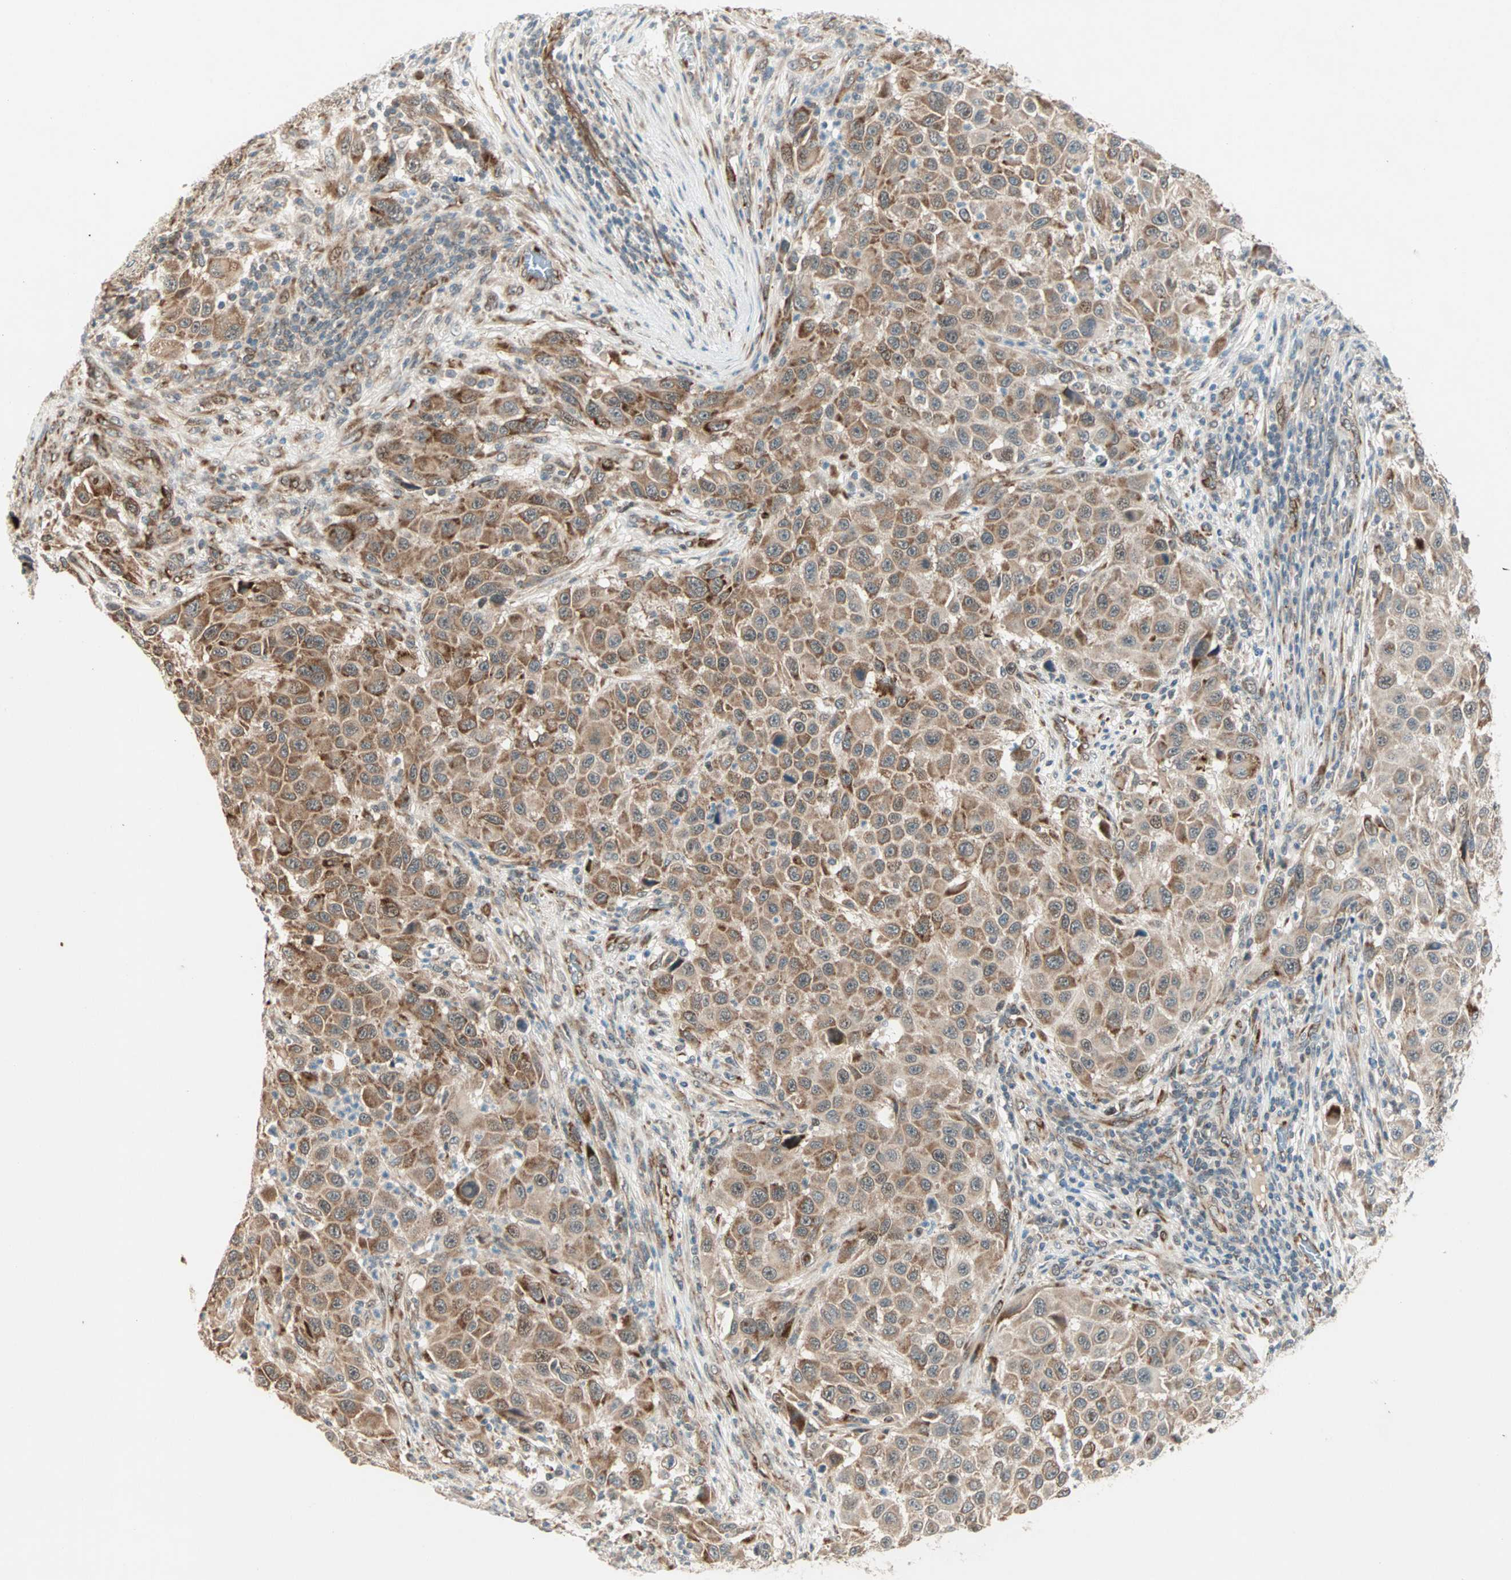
{"staining": {"intensity": "moderate", "quantity": ">75%", "location": "cytoplasmic/membranous"}, "tissue": "melanoma", "cell_type": "Tumor cells", "image_type": "cancer", "snomed": [{"axis": "morphology", "description": "Malignant melanoma, Metastatic site"}, {"axis": "topography", "description": "Lymph node"}], "caption": "Brown immunohistochemical staining in malignant melanoma (metastatic site) exhibits moderate cytoplasmic/membranous positivity in approximately >75% of tumor cells.", "gene": "ZNF37A", "patient": {"sex": "male", "age": 61}}